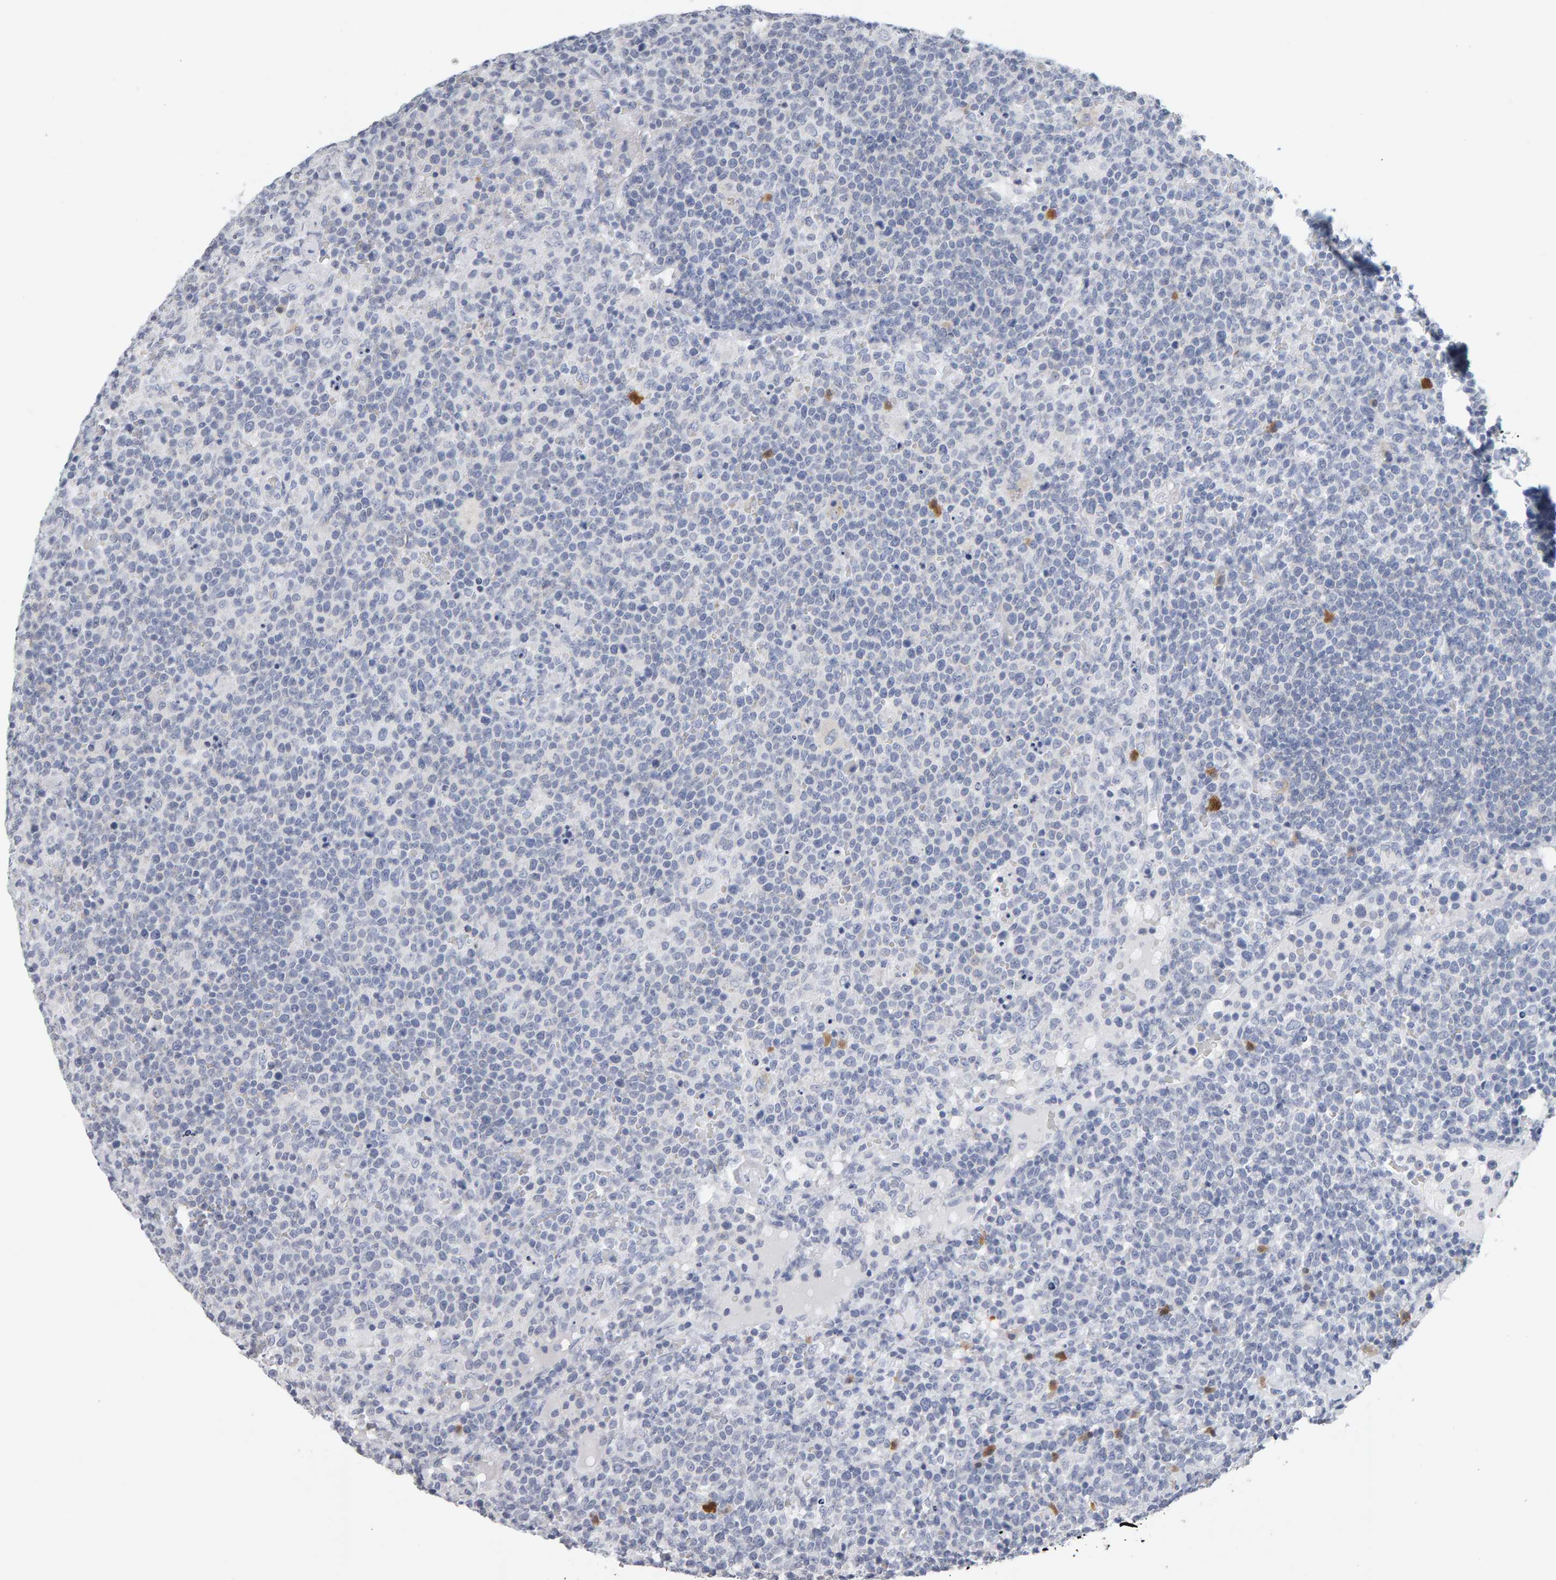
{"staining": {"intensity": "negative", "quantity": "none", "location": "none"}, "tissue": "lymphoma", "cell_type": "Tumor cells", "image_type": "cancer", "snomed": [{"axis": "morphology", "description": "Malignant lymphoma, non-Hodgkin's type, High grade"}, {"axis": "topography", "description": "Lymph node"}], "caption": "Image shows no significant protein positivity in tumor cells of high-grade malignant lymphoma, non-Hodgkin's type.", "gene": "CTH", "patient": {"sex": "male", "age": 61}}